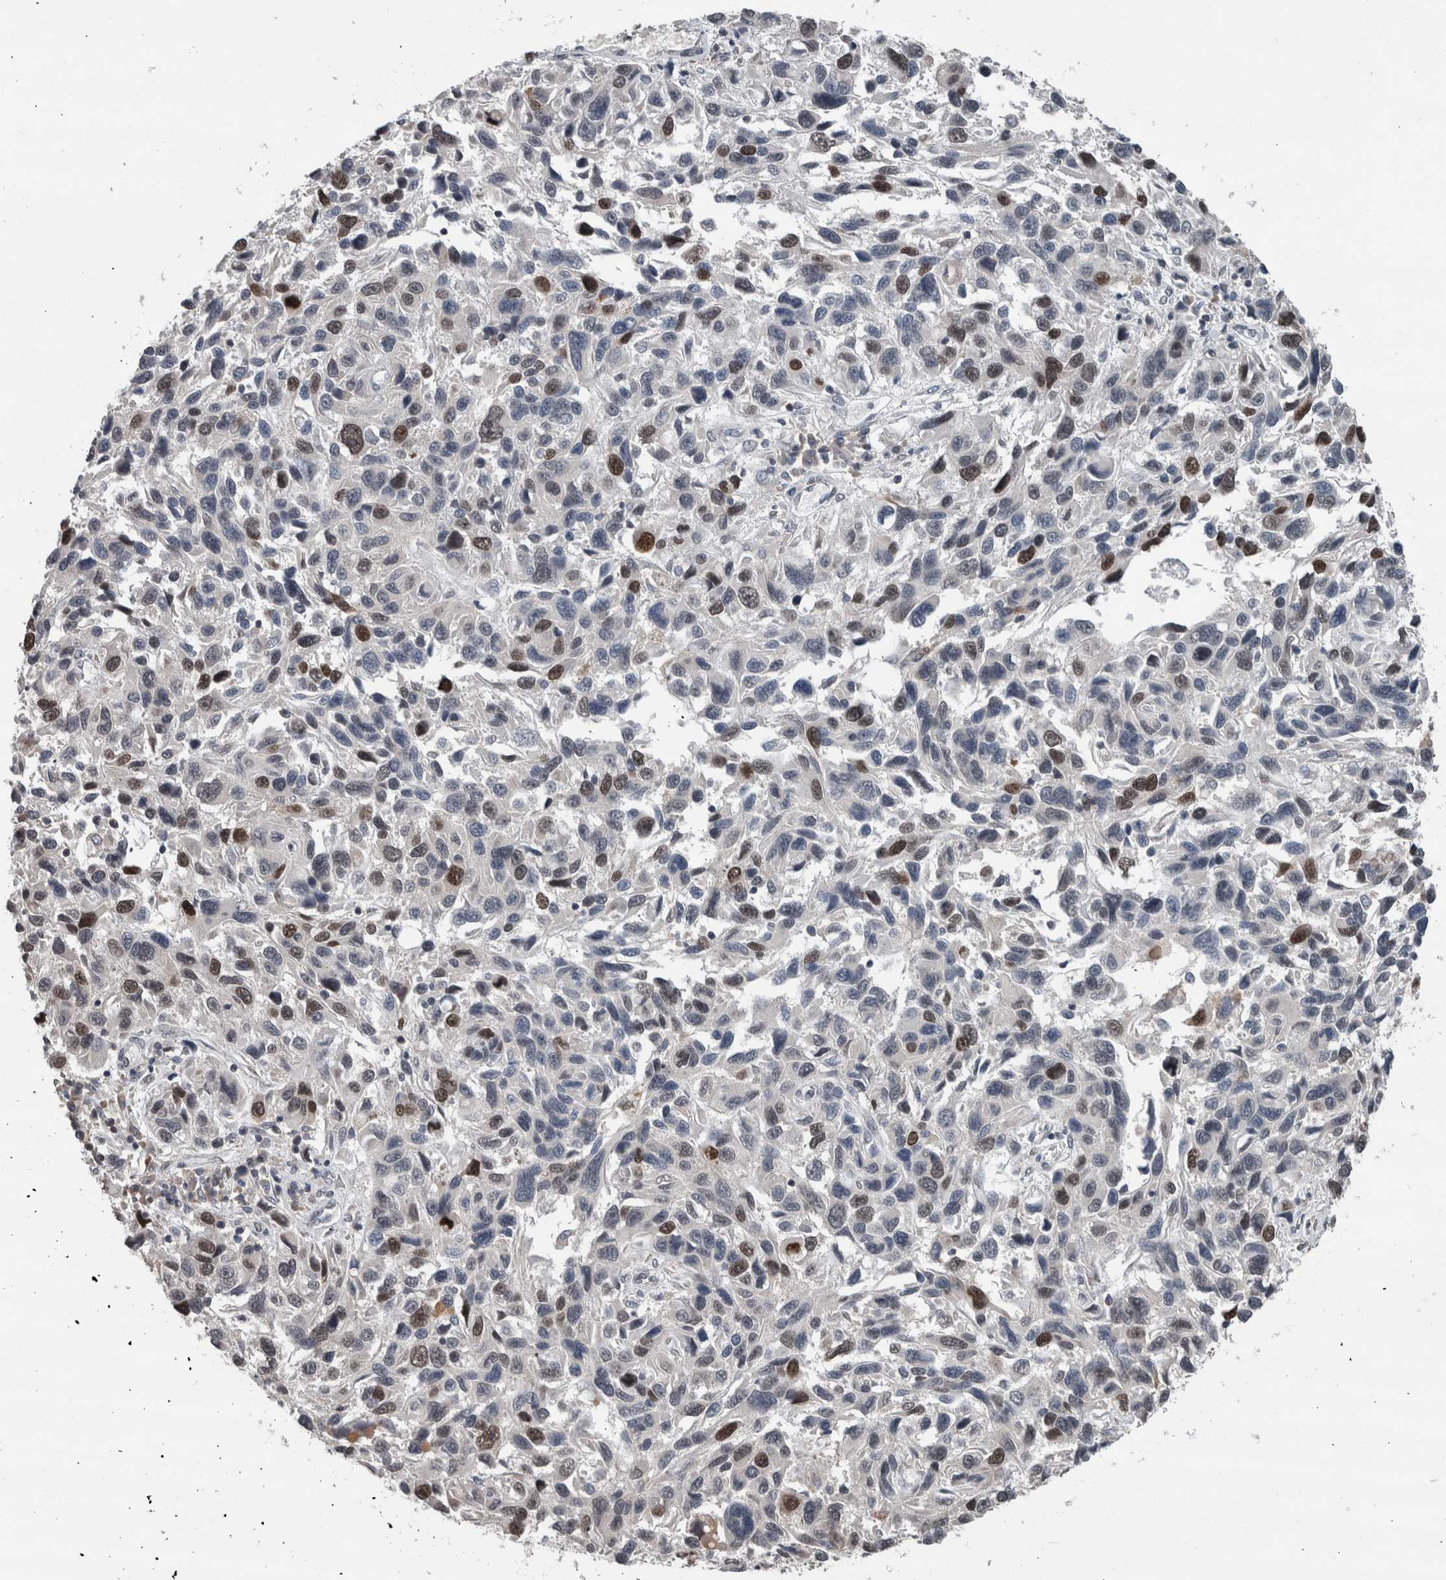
{"staining": {"intensity": "strong", "quantity": "<25%", "location": "nuclear"}, "tissue": "melanoma", "cell_type": "Tumor cells", "image_type": "cancer", "snomed": [{"axis": "morphology", "description": "Malignant melanoma, NOS"}, {"axis": "topography", "description": "Skin"}], "caption": "Protein staining demonstrates strong nuclear expression in approximately <25% of tumor cells in melanoma.", "gene": "MAFF", "patient": {"sex": "male", "age": 53}}